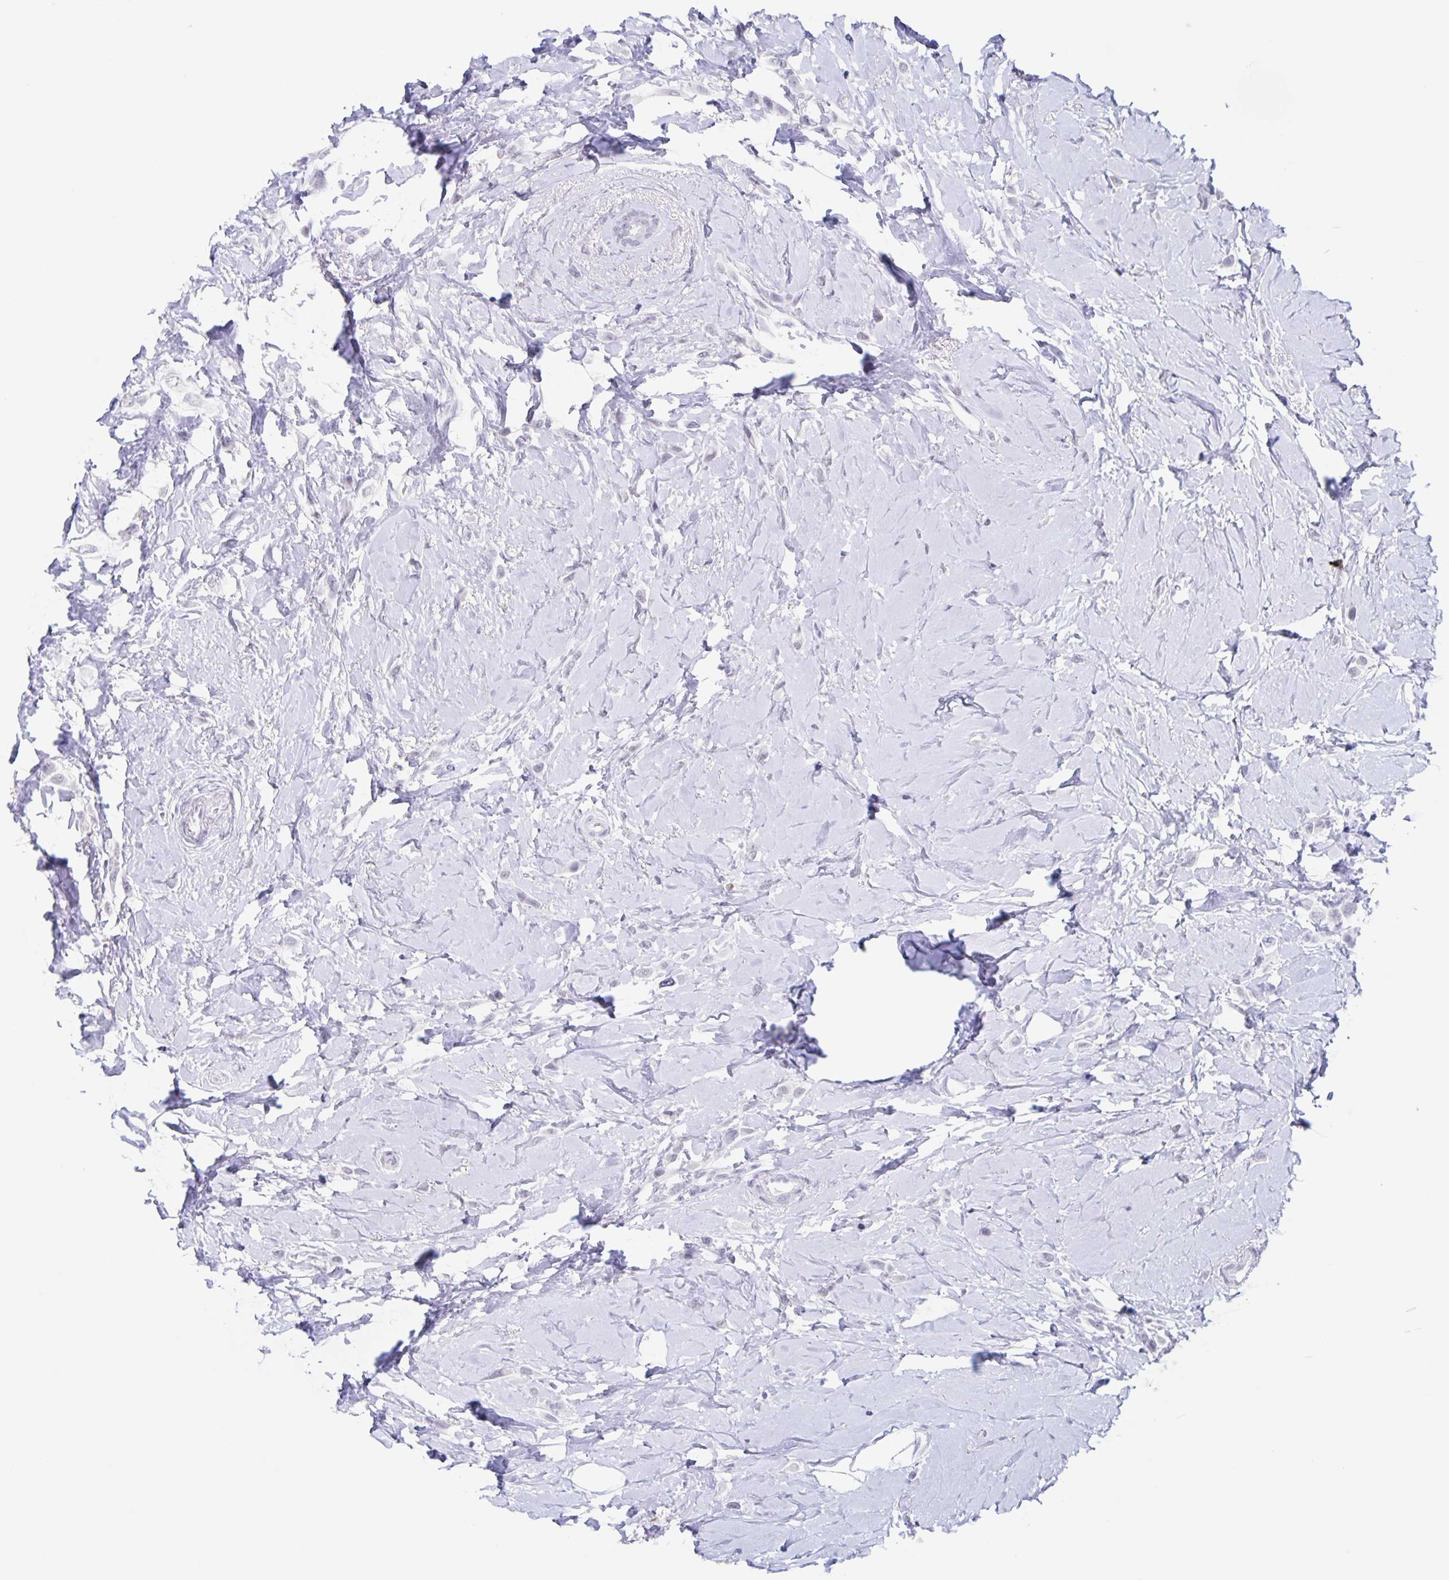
{"staining": {"intensity": "negative", "quantity": "none", "location": "none"}, "tissue": "breast cancer", "cell_type": "Tumor cells", "image_type": "cancer", "snomed": [{"axis": "morphology", "description": "Lobular carcinoma"}, {"axis": "topography", "description": "Breast"}], "caption": "The image demonstrates no significant staining in tumor cells of breast lobular carcinoma. (Brightfield microscopy of DAB (3,3'-diaminobenzidine) immunohistochemistry at high magnification).", "gene": "LCE6A", "patient": {"sex": "female", "age": 66}}